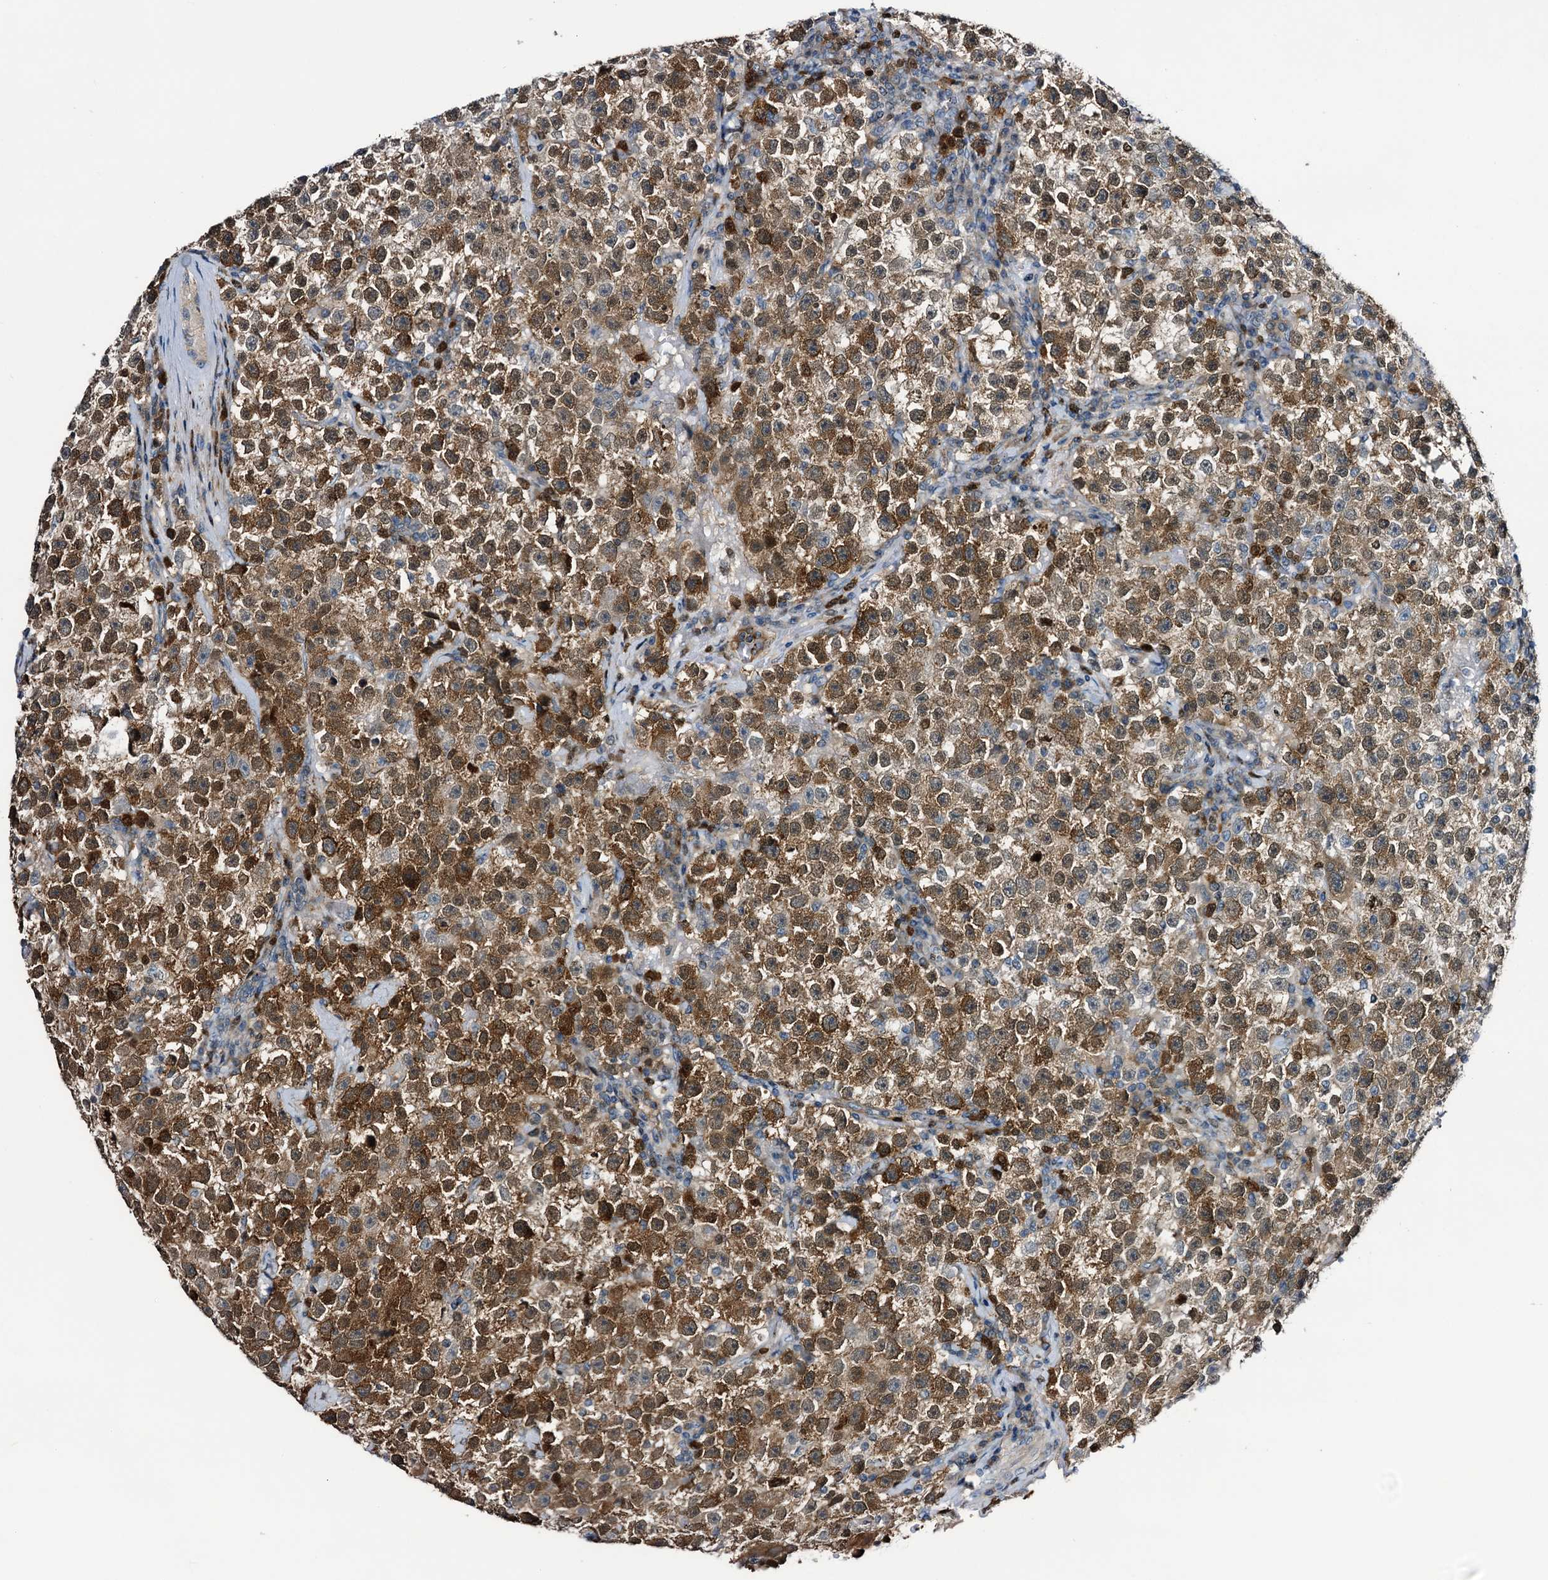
{"staining": {"intensity": "strong", "quantity": "25%-75%", "location": "cytoplasmic/membranous"}, "tissue": "testis cancer", "cell_type": "Tumor cells", "image_type": "cancer", "snomed": [{"axis": "morphology", "description": "Seminoma, NOS"}, {"axis": "topography", "description": "Testis"}], "caption": "Immunohistochemistry (IHC) (DAB) staining of testis cancer (seminoma) demonstrates strong cytoplasmic/membranous protein expression in approximately 25%-75% of tumor cells.", "gene": "NCAPD2", "patient": {"sex": "male", "age": 22}}